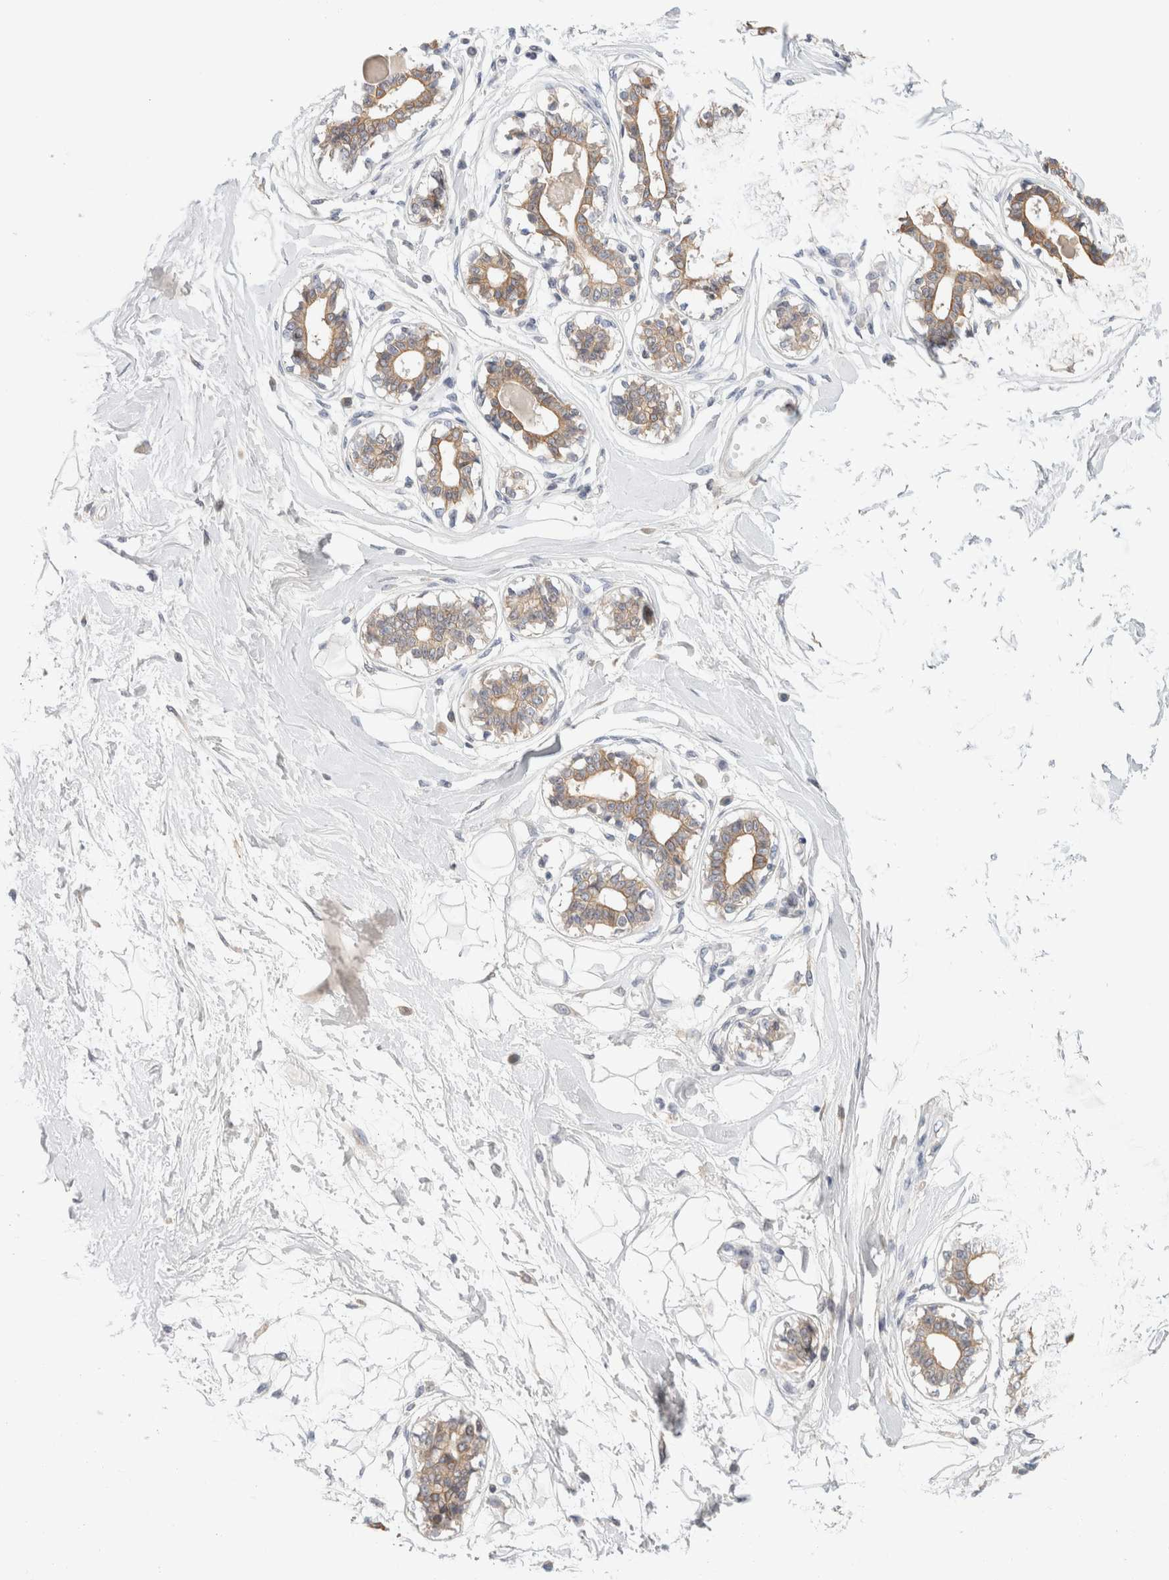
{"staining": {"intensity": "negative", "quantity": "none", "location": "none"}, "tissue": "breast", "cell_type": "Adipocytes", "image_type": "normal", "snomed": [{"axis": "morphology", "description": "Normal tissue, NOS"}, {"axis": "topography", "description": "Breast"}], "caption": "Photomicrograph shows no significant protein expression in adipocytes of benign breast.", "gene": "STK31", "patient": {"sex": "female", "age": 45}}